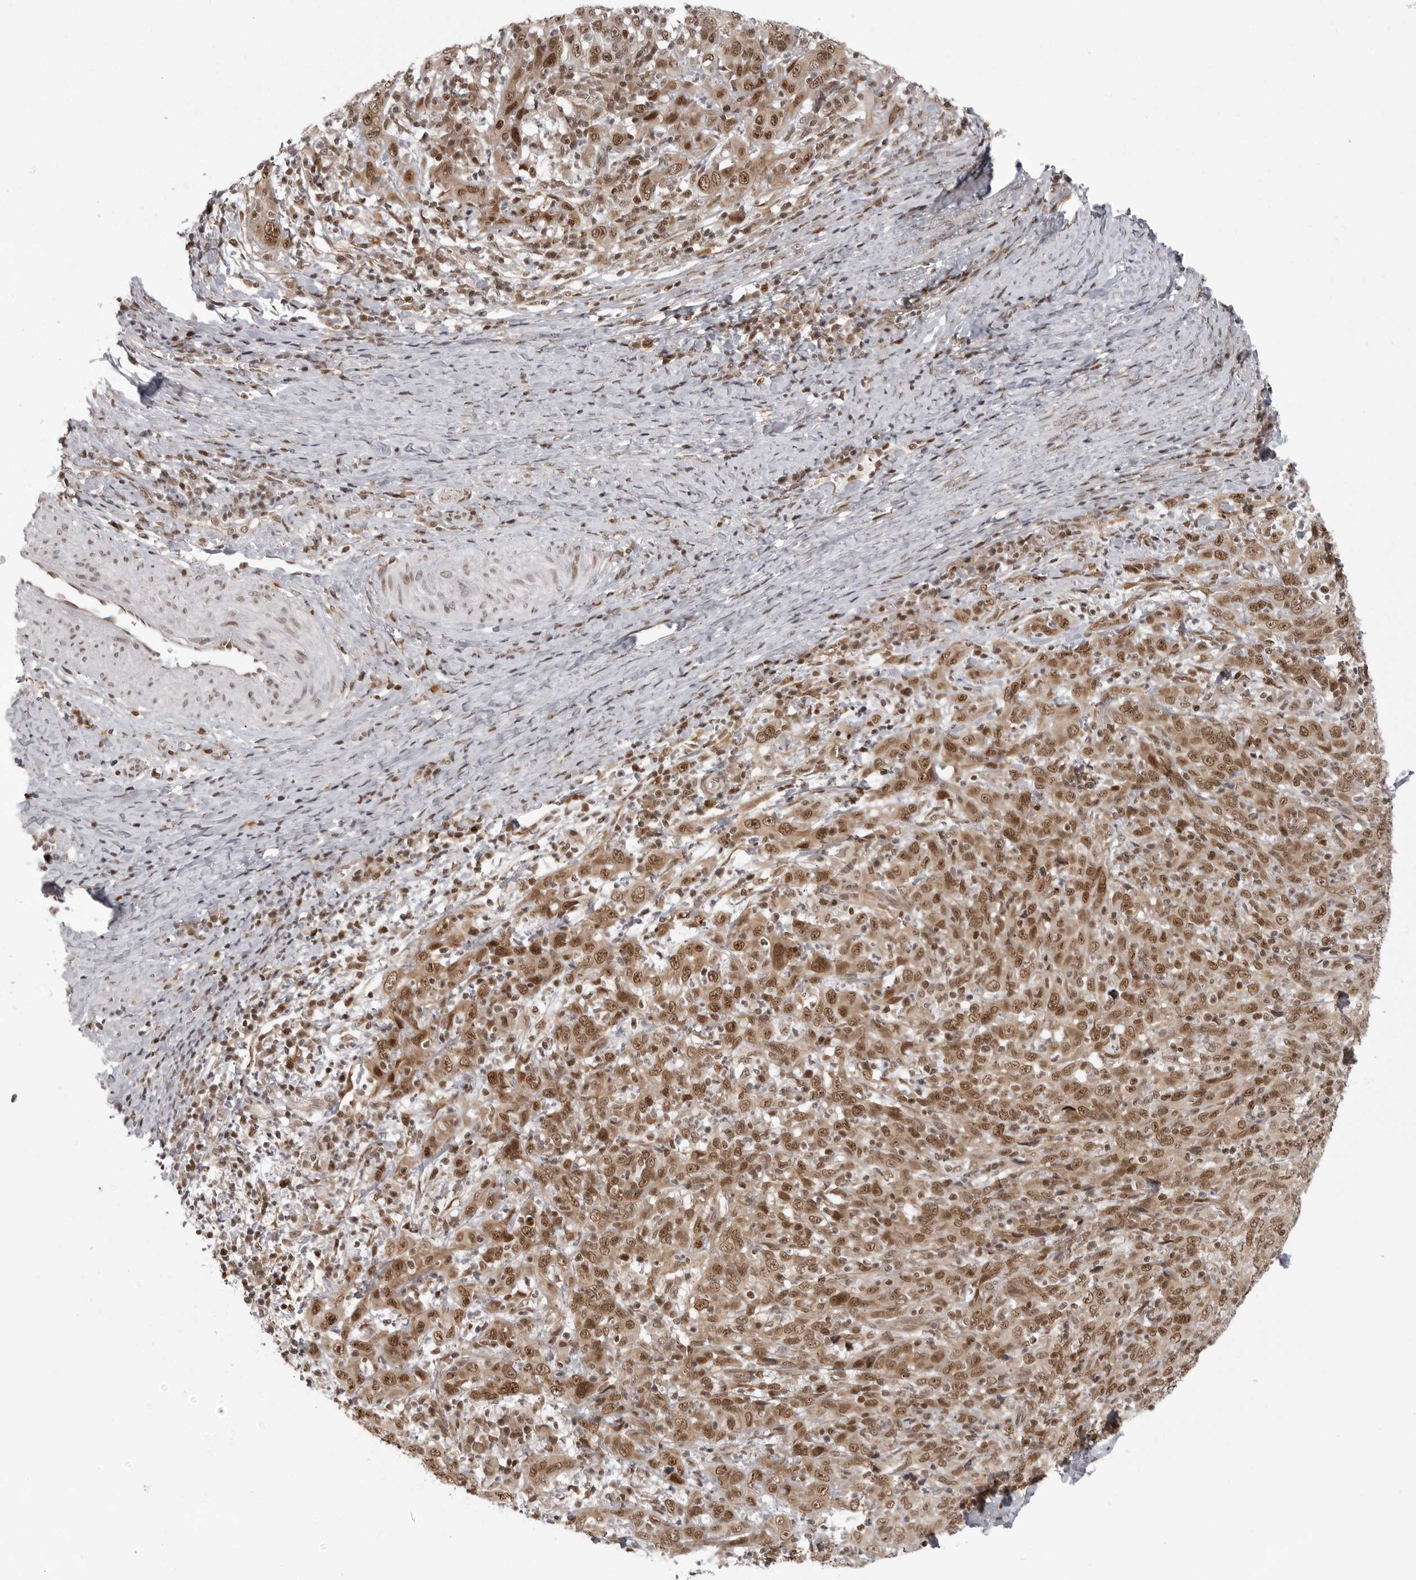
{"staining": {"intensity": "moderate", "quantity": ">75%", "location": "cytoplasmic/membranous,nuclear"}, "tissue": "cervical cancer", "cell_type": "Tumor cells", "image_type": "cancer", "snomed": [{"axis": "morphology", "description": "Squamous cell carcinoma, NOS"}, {"axis": "topography", "description": "Cervix"}], "caption": "Immunohistochemical staining of cervical cancer (squamous cell carcinoma) reveals medium levels of moderate cytoplasmic/membranous and nuclear protein staining in approximately >75% of tumor cells.", "gene": "PRDM10", "patient": {"sex": "female", "age": 46}}